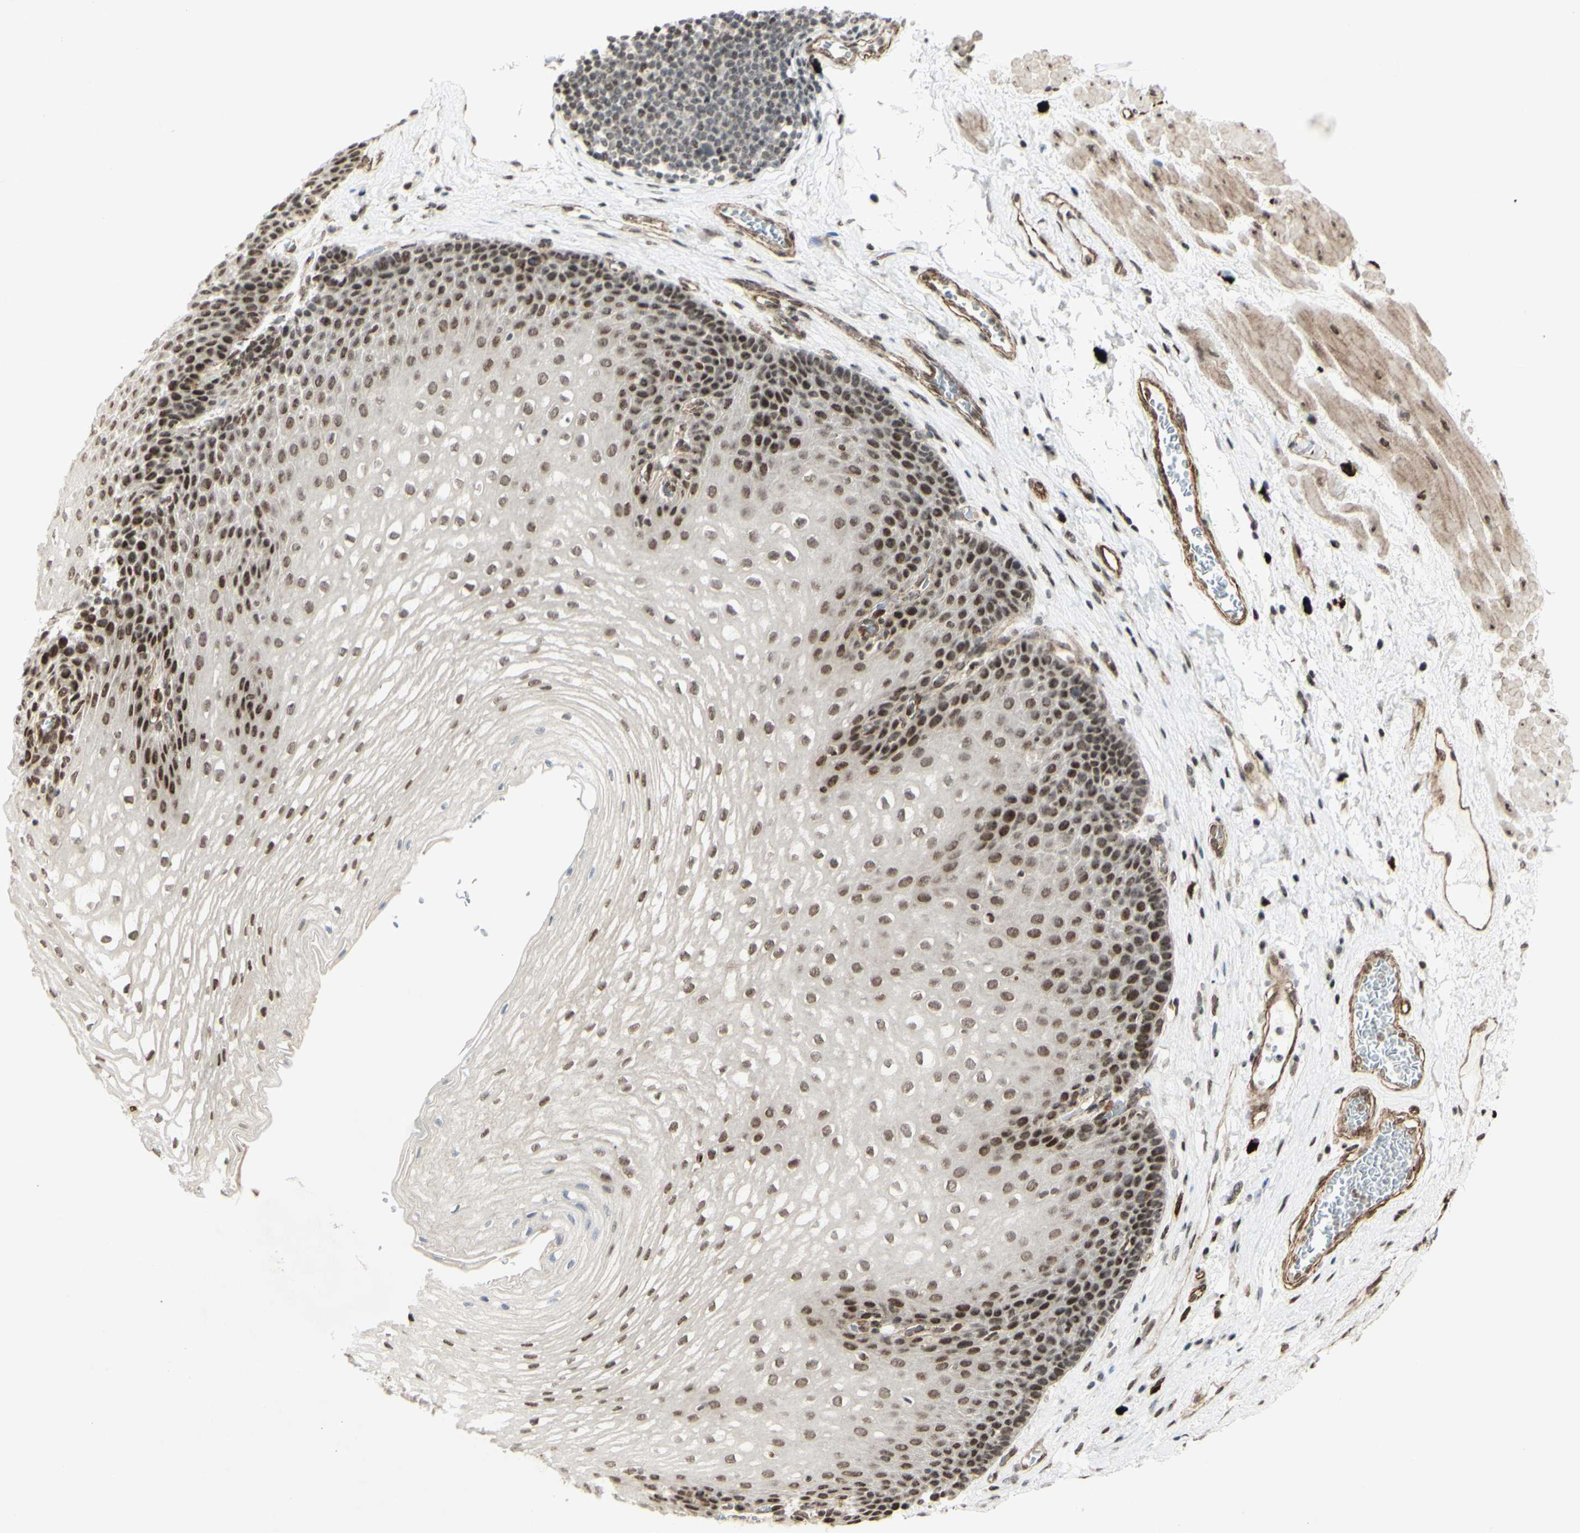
{"staining": {"intensity": "moderate", "quantity": "25%-75%", "location": "nuclear"}, "tissue": "esophagus", "cell_type": "Squamous epithelial cells", "image_type": "normal", "snomed": [{"axis": "morphology", "description": "Normal tissue, NOS"}, {"axis": "topography", "description": "Esophagus"}], "caption": "Esophagus stained for a protein (brown) displays moderate nuclear positive positivity in approximately 25%-75% of squamous epithelial cells.", "gene": "ZMYM6", "patient": {"sex": "male", "age": 48}}